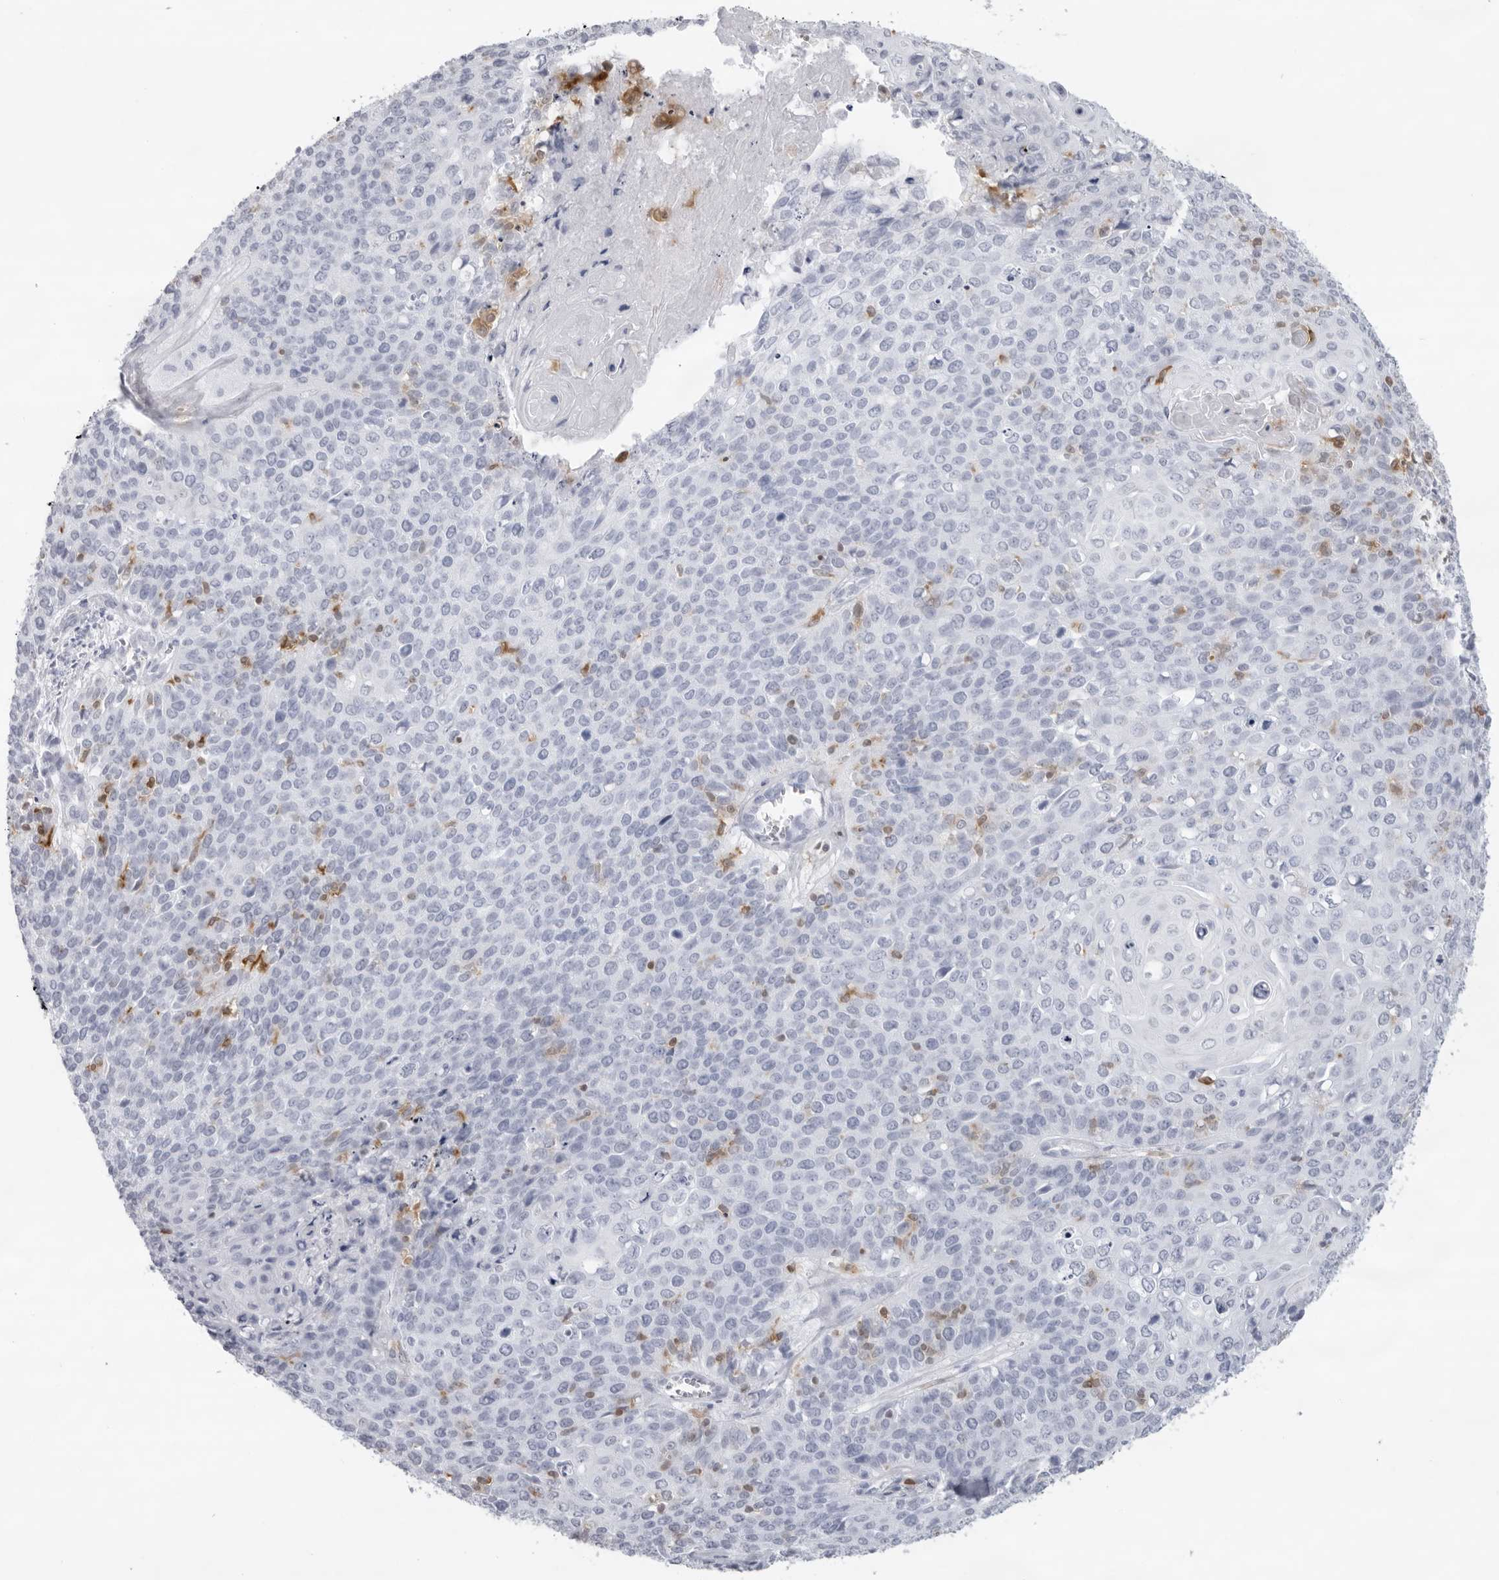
{"staining": {"intensity": "negative", "quantity": "none", "location": "none"}, "tissue": "cervical cancer", "cell_type": "Tumor cells", "image_type": "cancer", "snomed": [{"axis": "morphology", "description": "Squamous cell carcinoma, NOS"}, {"axis": "topography", "description": "Cervix"}], "caption": "Tumor cells show no significant protein positivity in cervical squamous cell carcinoma.", "gene": "FMNL1", "patient": {"sex": "female", "age": 39}}